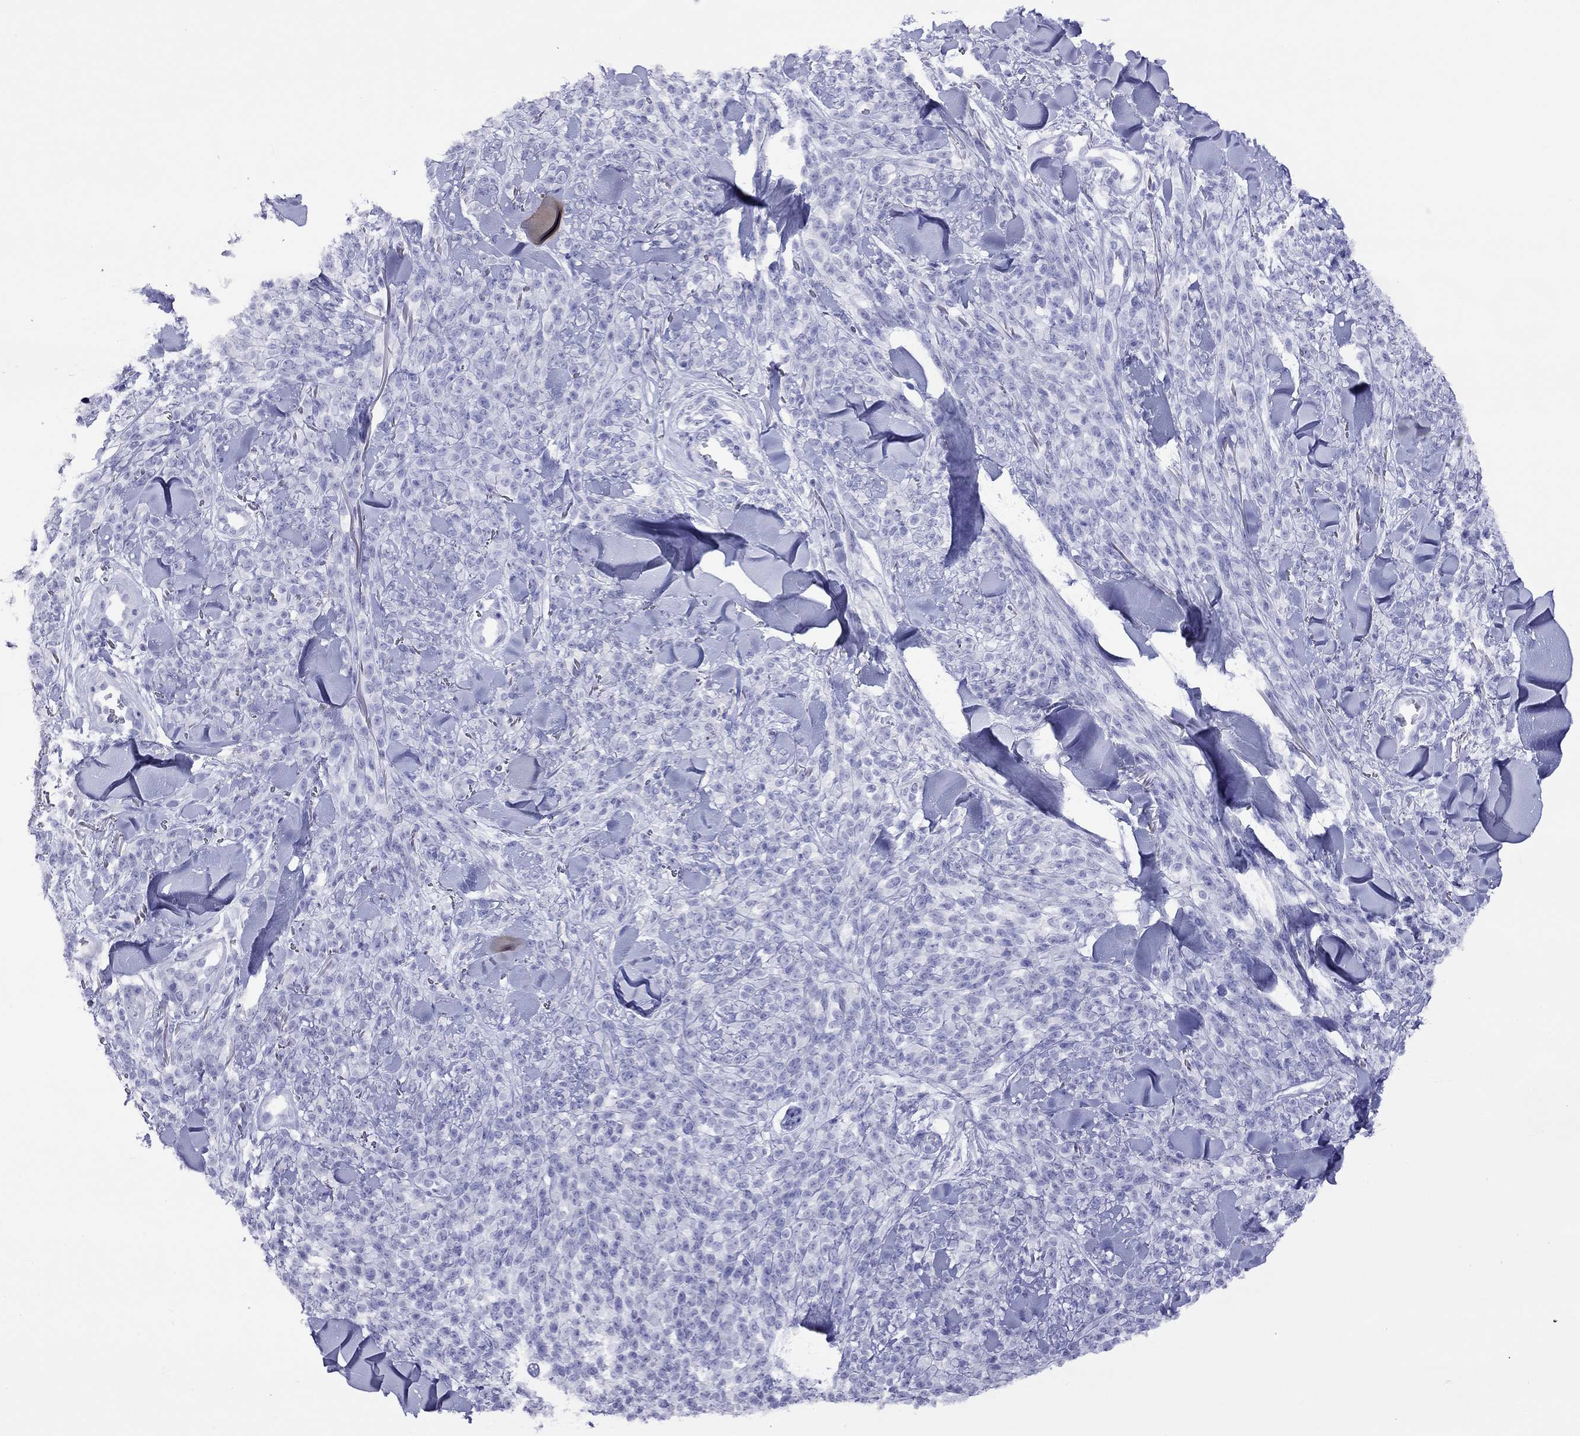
{"staining": {"intensity": "negative", "quantity": "none", "location": "none"}, "tissue": "melanoma", "cell_type": "Tumor cells", "image_type": "cancer", "snomed": [{"axis": "morphology", "description": "Malignant melanoma, NOS"}, {"axis": "topography", "description": "Skin"}, {"axis": "topography", "description": "Skin of trunk"}], "caption": "Tumor cells are negative for protein expression in human malignant melanoma. The staining is performed using DAB brown chromogen with nuclei counter-stained in using hematoxylin.", "gene": "SLC30A8", "patient": {"sex": "male", "age": 74}}